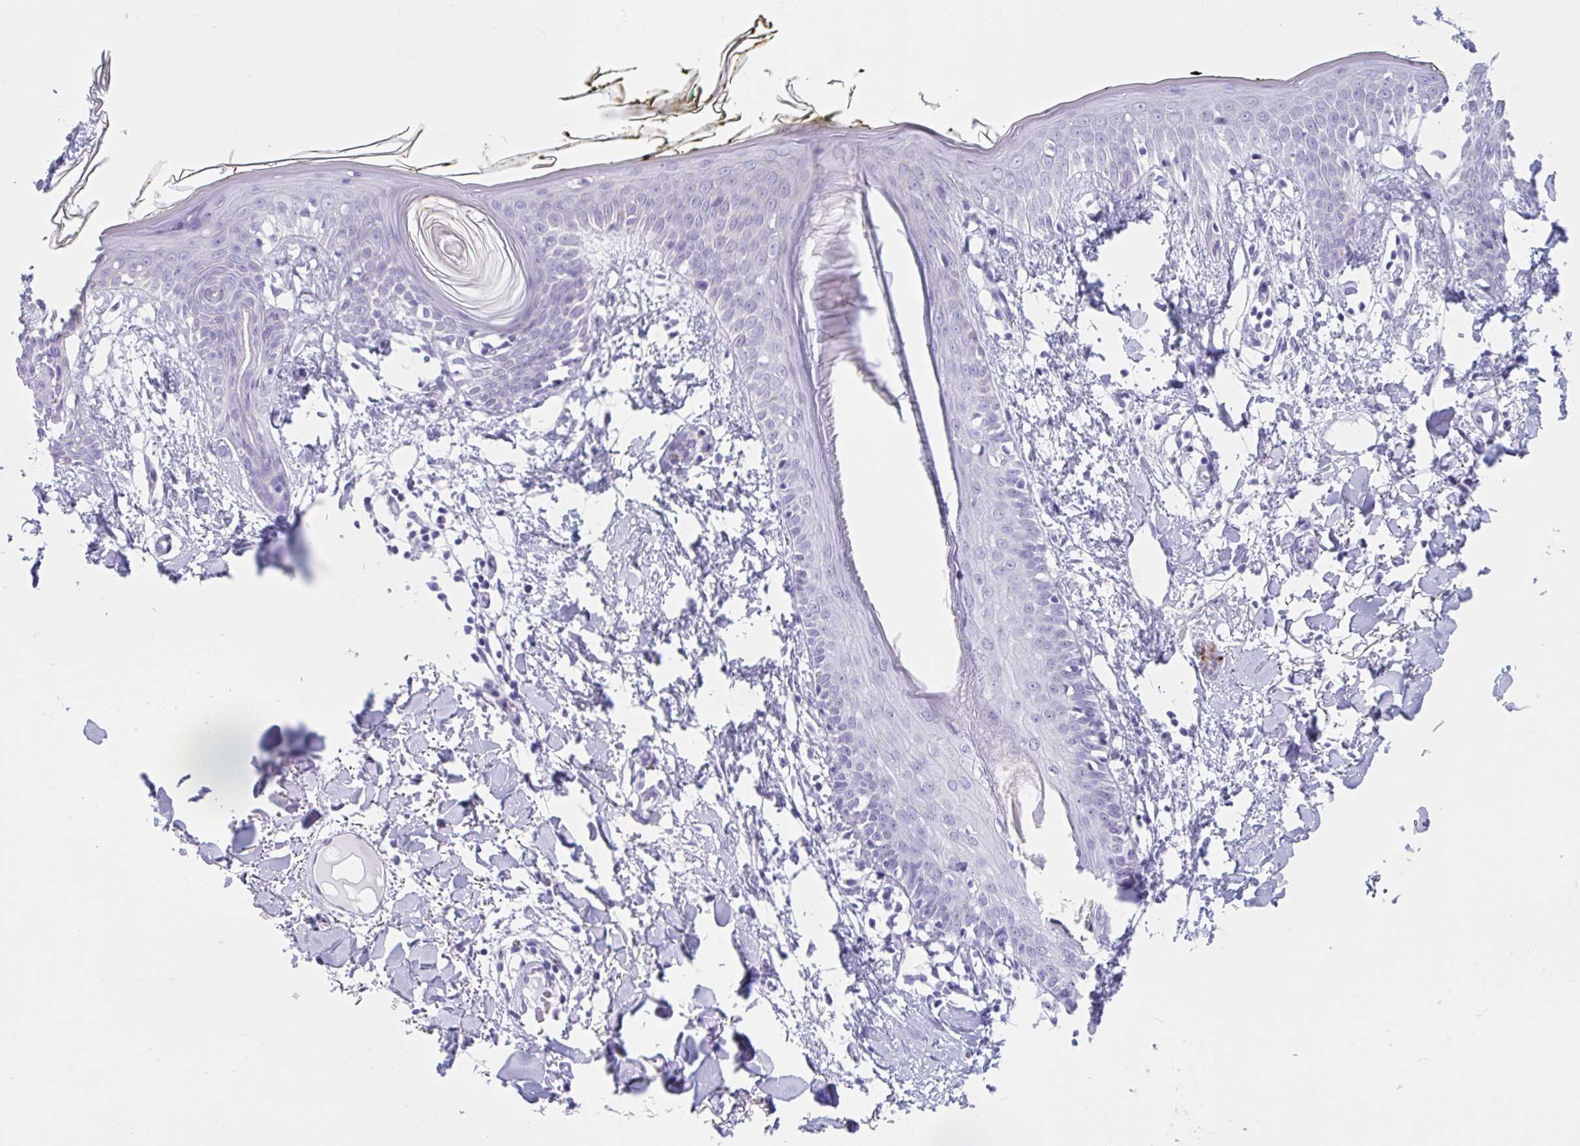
{"staining": {"intensity": "negative", "quantity": "none", "location": "none"}, "tissue": "skin", "cell_type": "Fibroblasts", "image_type": "normal", "snomed": [{"axis": "morphology", "description": "Normal tissue, NOS"}, {"axis": "topography", "description": "Skin"}], "caption": "Immunohistochemistry (IHC) of unremarkable skin demonstrates no positivity in fibroblasts. (DAB (3,3'-diaminobenzidine) immunohistochemistry with hematoxylin counter stain).", "gene": "CPTP", "patient": {"sex": "female", "age": 34}}